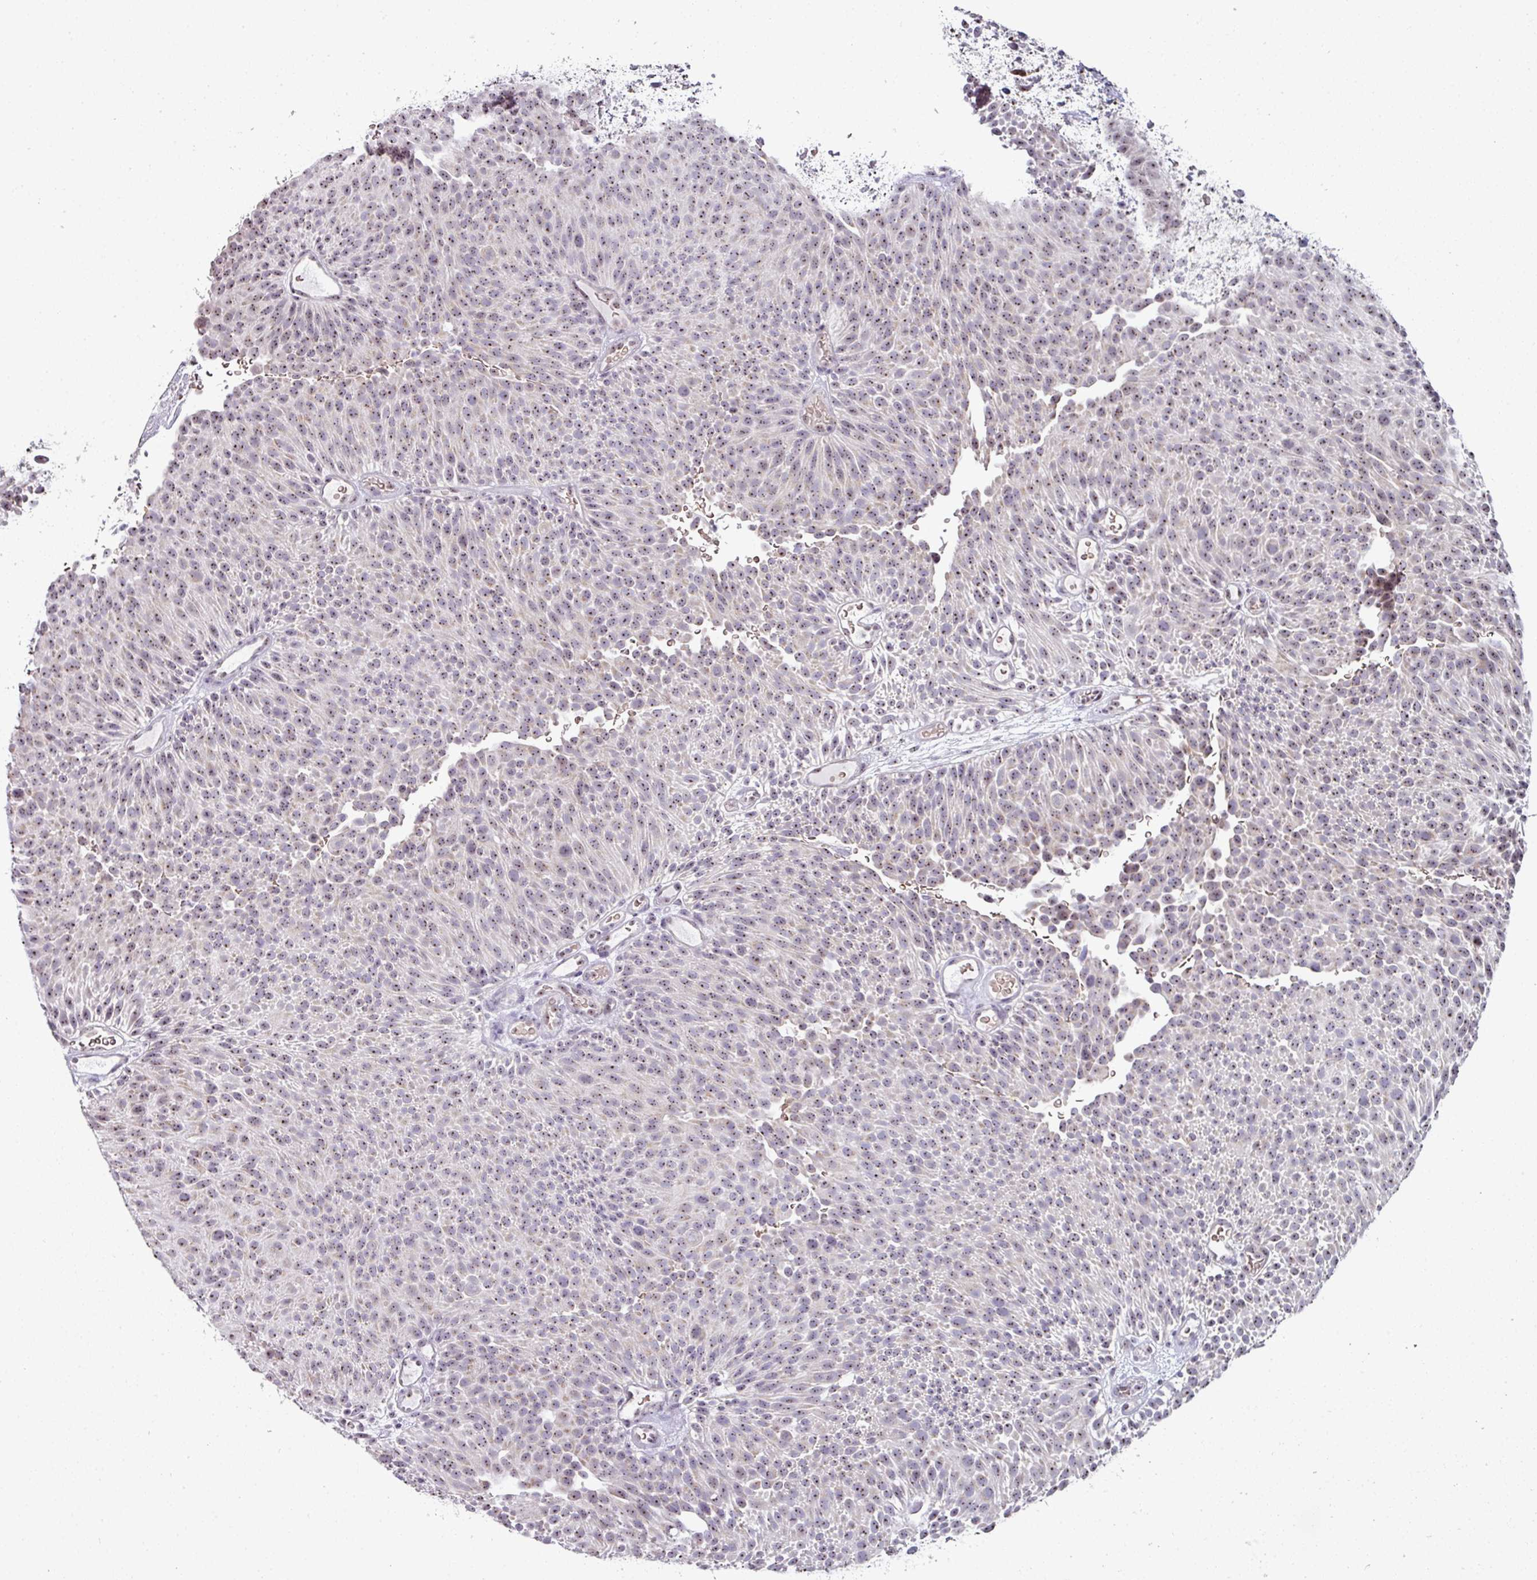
{"staining": {"intensity": "weak", "quantity": ">75%", "location": "nuclear"}, "tissue": "urothelial cancer", "cell_type": "Tumor cells", "image_type": "cancer", "snomed": [{"axis": "morphology", "description": "Urothelial carcinoma, Low grade"}, {"axis": "topography", "description": "Urinary bladder"}], "caption": "Human low-grade urothelial carcinoma stained for a protein (brown) demonstrates weak nuclear positive expression in approximately >75% of tumor cells.", "gene": "NACC2", "patient": {"sex": "male", "age": 78}}